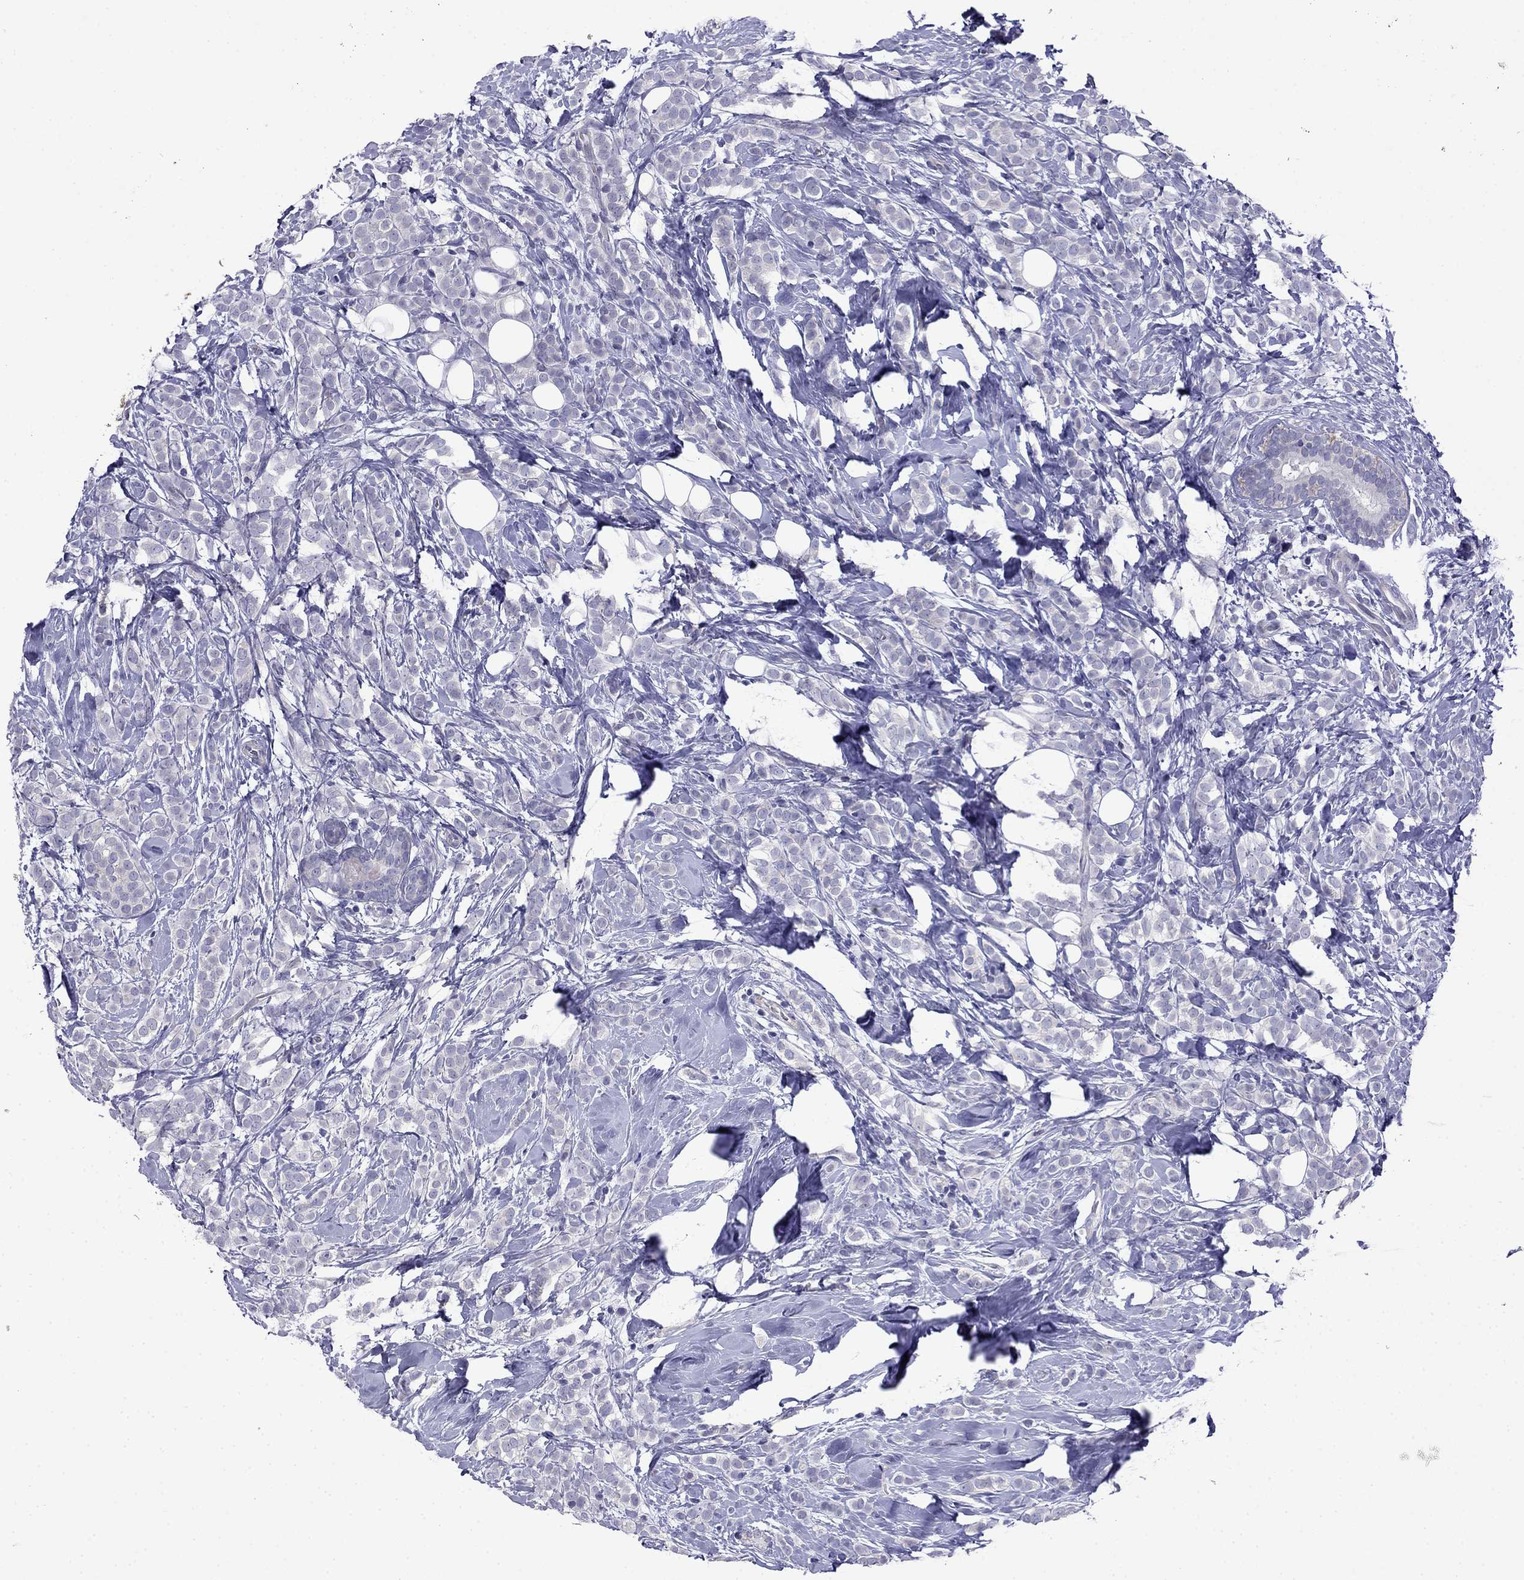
{"staining": {"intensity": "negative", "quantity": "none", "location": "none"}, "tissue": "breast cancer", "cell_type": "Tumor cells", "image_type": "cancer", "snomed": [{"axis": "morphology", "description": "Lobular carcinoma"}, {"axis": "topography", "description": "Breast"}], "caption": "This micrograph is of breast cancer (lobular carcinoma) stained with immunohistochemistry (IHC) to label a protein in brown with the nuclei are counter-stained blue. There is no positivity in tumor cells.", "gene": "PRR18", "patient": {"sex": "female", "age": 49}}